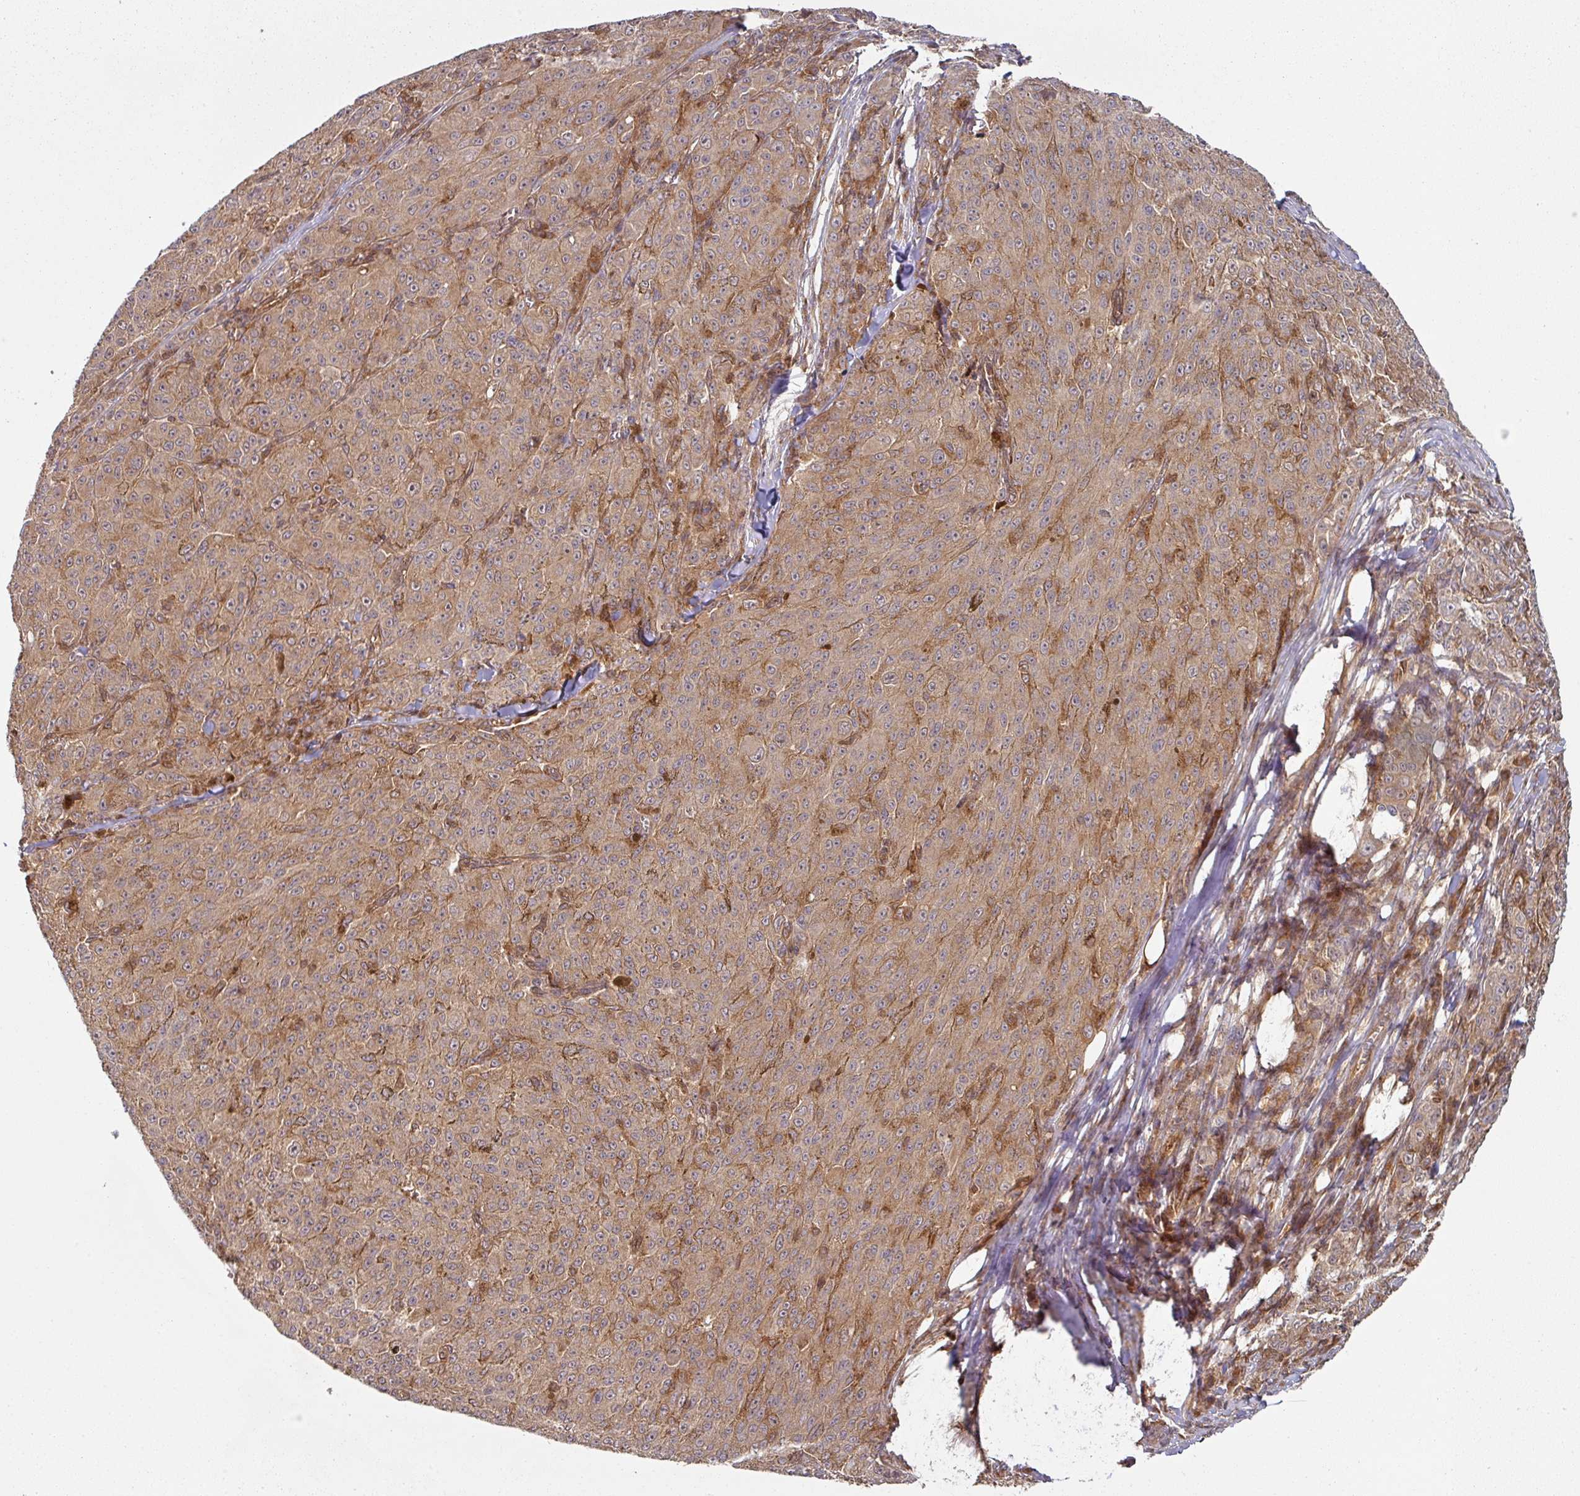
{"staining": {"intensity": "moderate", "quantity": "25%-75%", "location": "cytoplasmic/membranous"}, "tissue": "melanoma", "cell_type": "Tumor cells", "image_type": "cancer", "snomed": [{"axis": "morphology", "description": "Malignant melanoma, NOS"}, {"axis": "topography", "description": "Skin"}], "caption": "This micrograph demonstrates melanoma stained with IHC to label a protein in brown. The cytoplasmic/membranous of tumor cells show moderate positivity for the protein. Nuclei are counter-stained blue.", "gene": "EIF4EBP2", "patient": {"sex": "female", "age": 52}}